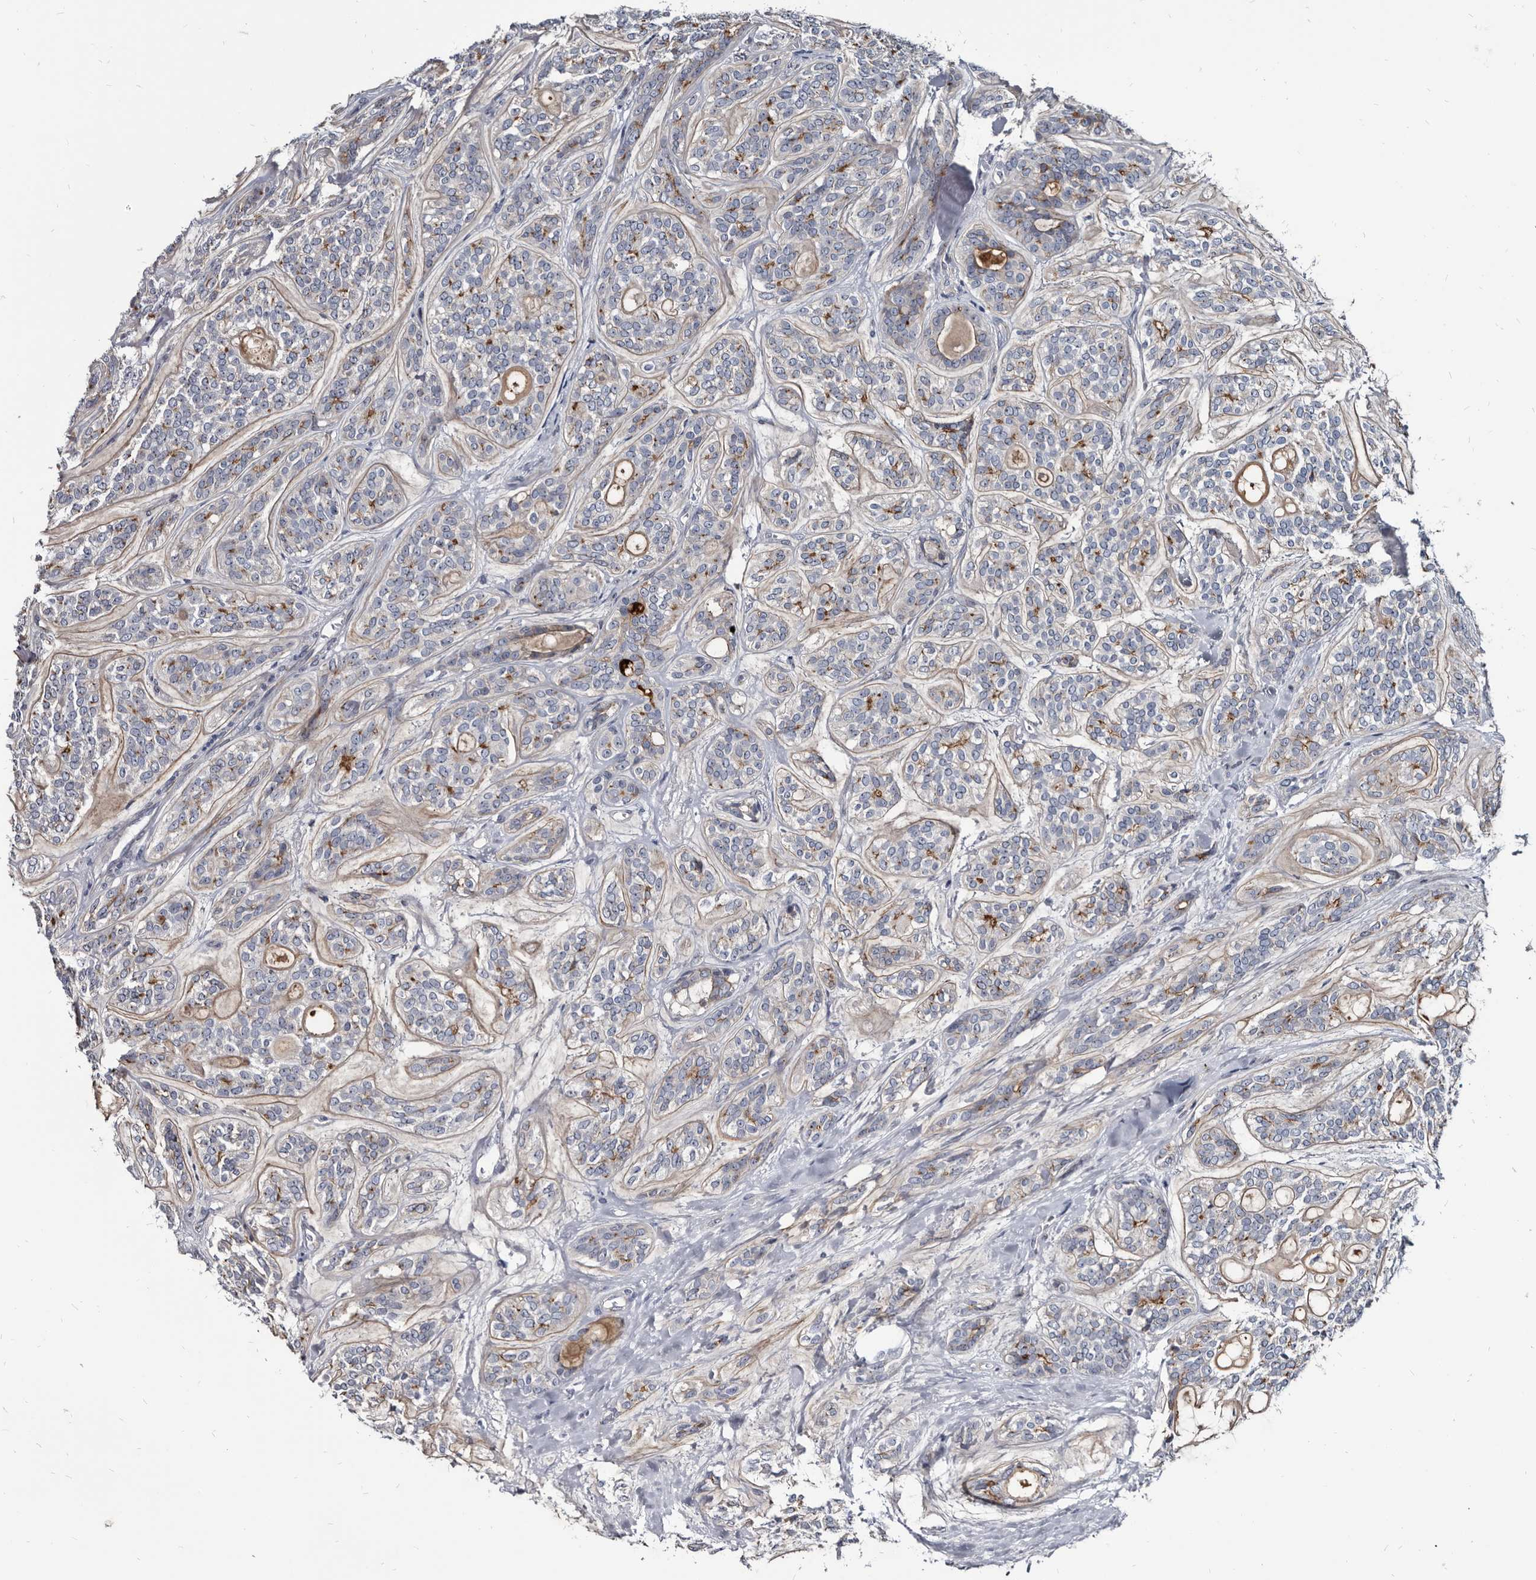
{"staining": {"intensity": "moderate", "quantity": "<25%", "location": "cytoplasmic/membranous"}, "tissue": "head and neck cancer", "cell_type": "Tumor cells", "image_type": "cancer", "snomed": [{"axis": "morphology", "description": "Adenocarcinoma, NOS"}, {"axis": "topography", "description": "Head-Neck"}], "caption": "Protein expression analysis of human head and neck adenocarcinoma reveals moderate cytoplasmic/membranous positivity in approximately <25% of tumor cells.", "gene": "PRSS8", "patient": {"sex": "male", "age": 66}}